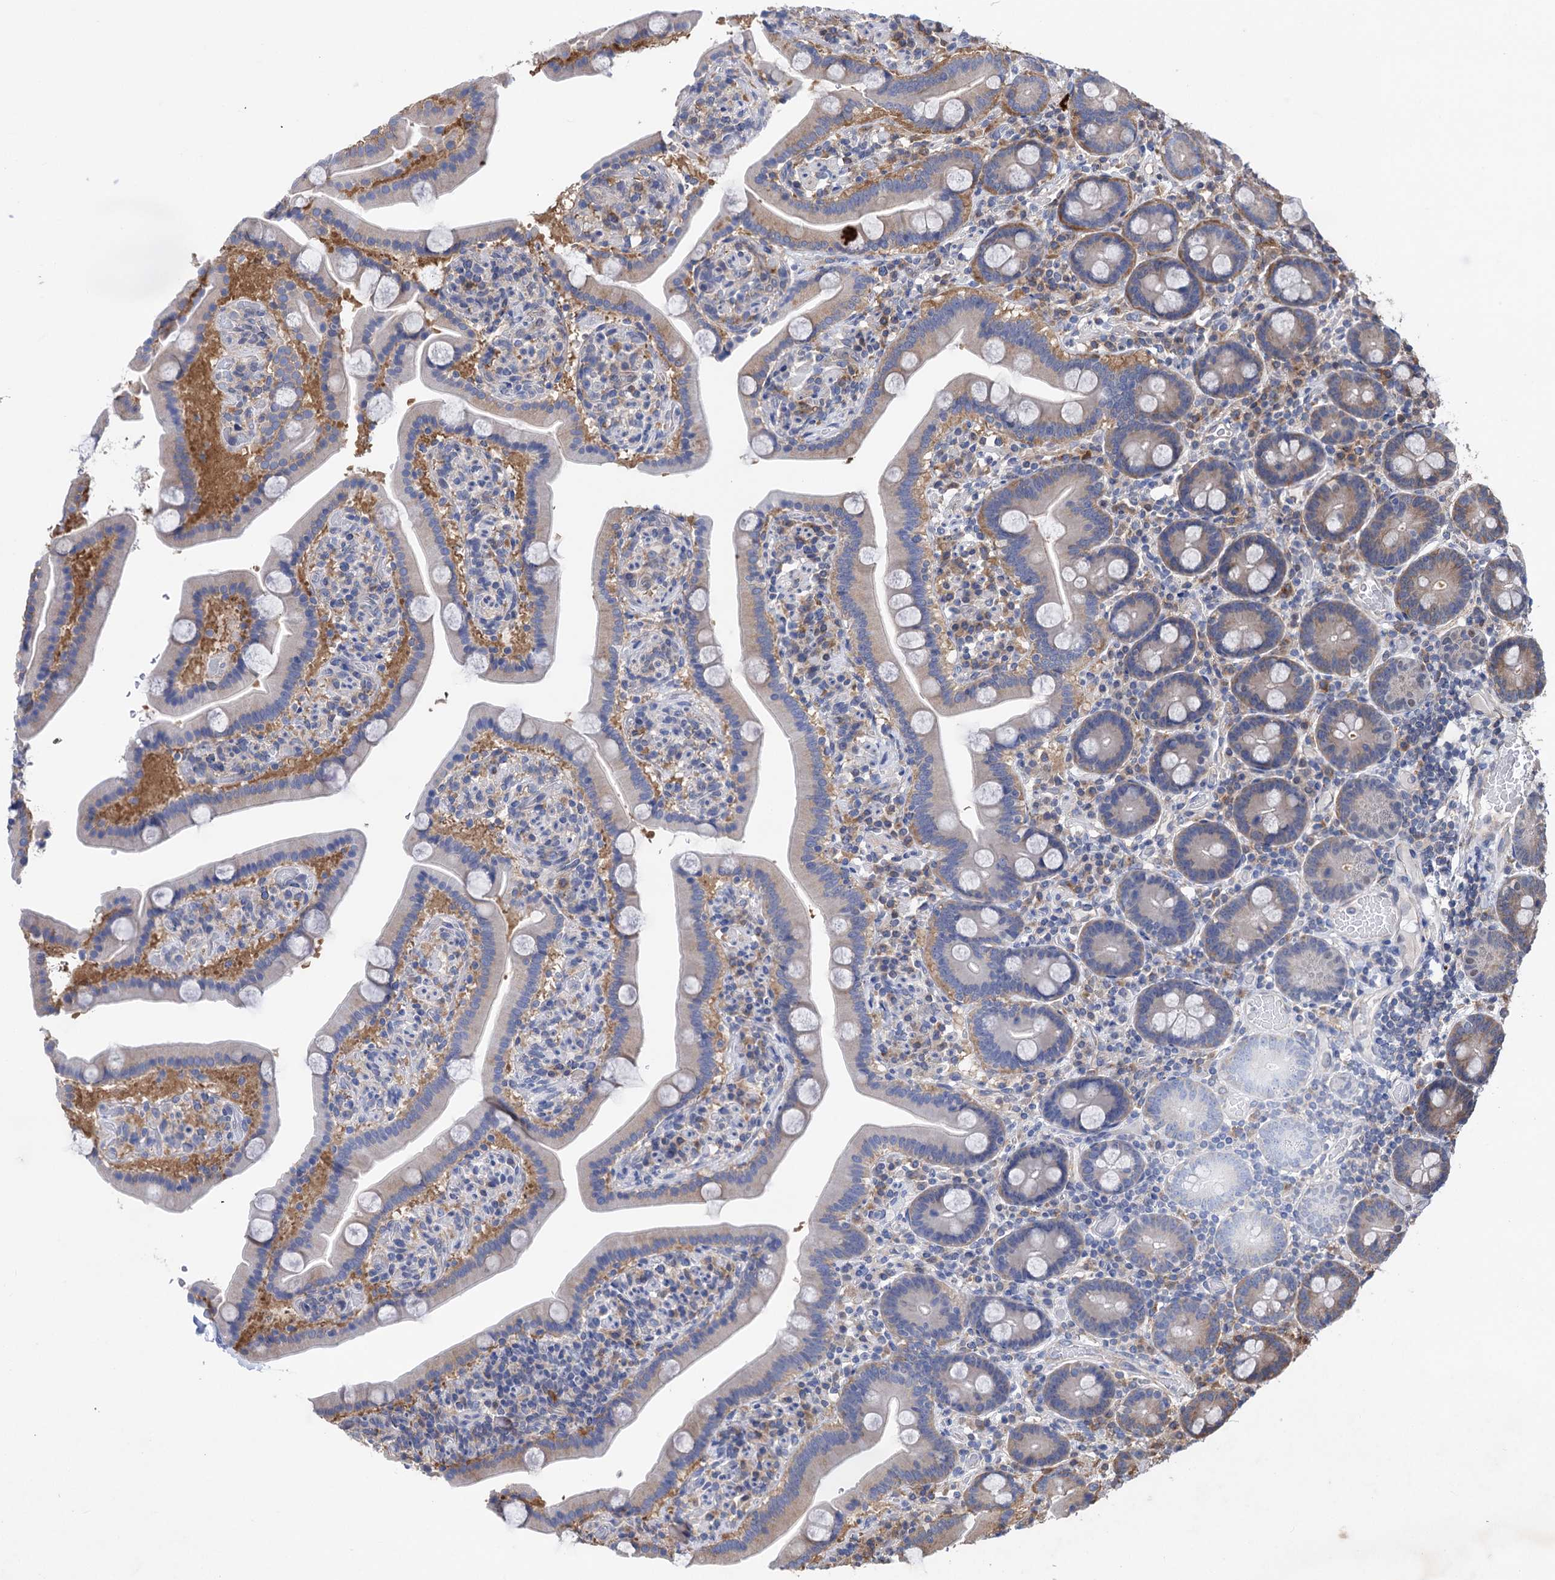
{"staining": {"intensity": "weak", "quantity": "<25%", "location": "cytoplasmic/membranous"}, "tissue": "duodenum", "cell_type": "Glandular cells", "image_type": "normal", "snomed": [{"axis": "morphology", "description": "Normal tissue, NOS"}, {"axis": "topography", "description": "Duodenum"}], "caption": "Immunohistochemical staining of normal human duodenum exhibits no significant positivity in glandular cells. The staining is performed using DAB (3,3'-diaminobenzidine) brown chromogen with nuclei counter-stained in using hematoxylin.", "gene": "ZNRD2", "patient": {"sex": "male", "age": 55}}